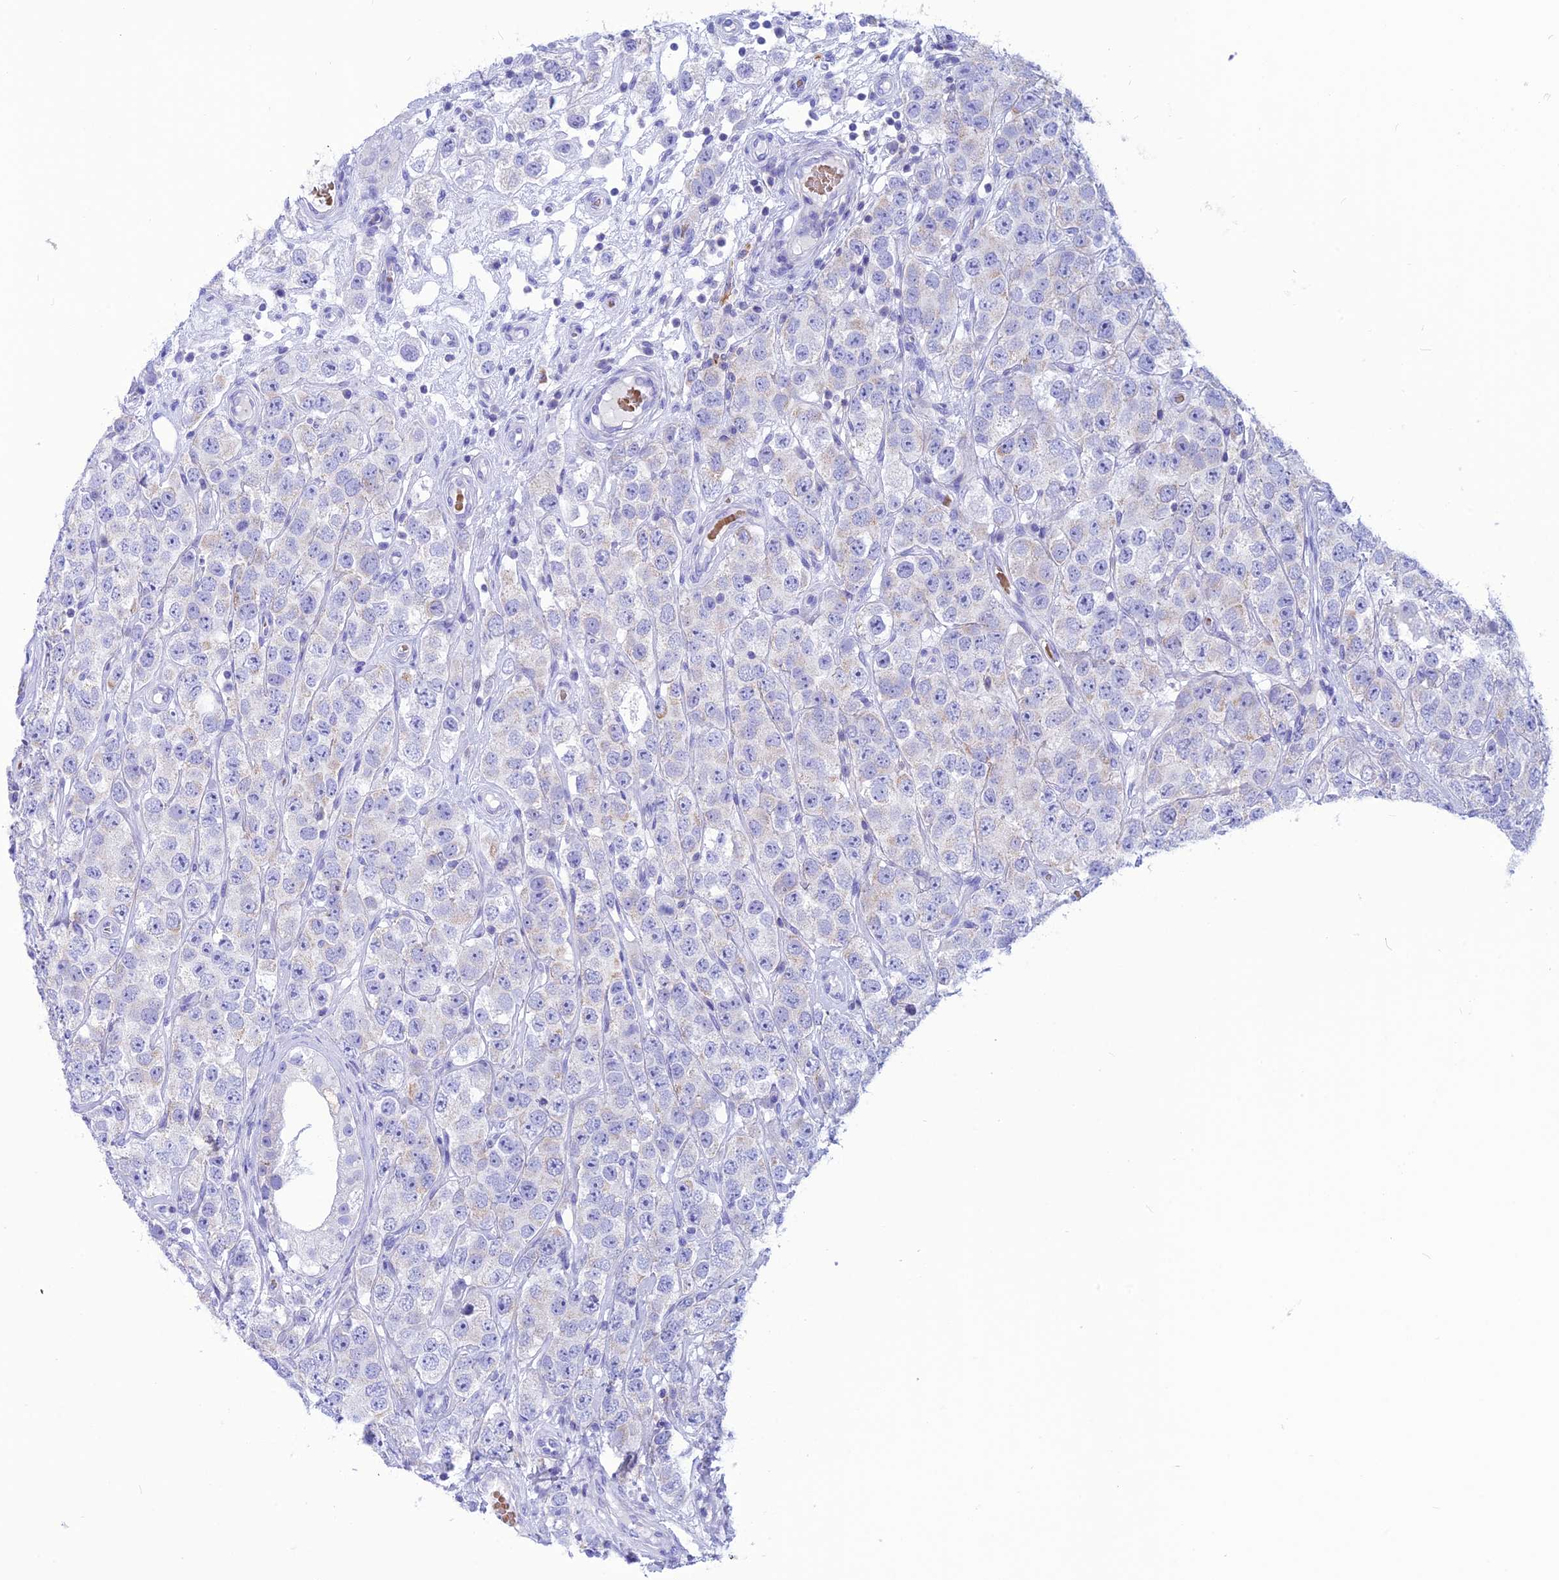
{"staining": {"intensity": "negative", "quantity": "none", "location": "none"}, "tissue": "testis cancer", "cell_type": "Tumor cells", "image_type": "cancer", "snomed": [{"axis": "morphology", "description": "Seminoma, NOS"}, {"axis": "topography", "description": "Testis"}], "caption": "Tumor cells are negative for brown protein staining in seminoma (testis).", "gene": "GLYATL1", "patient": {"sex": "male", "age": 28}}